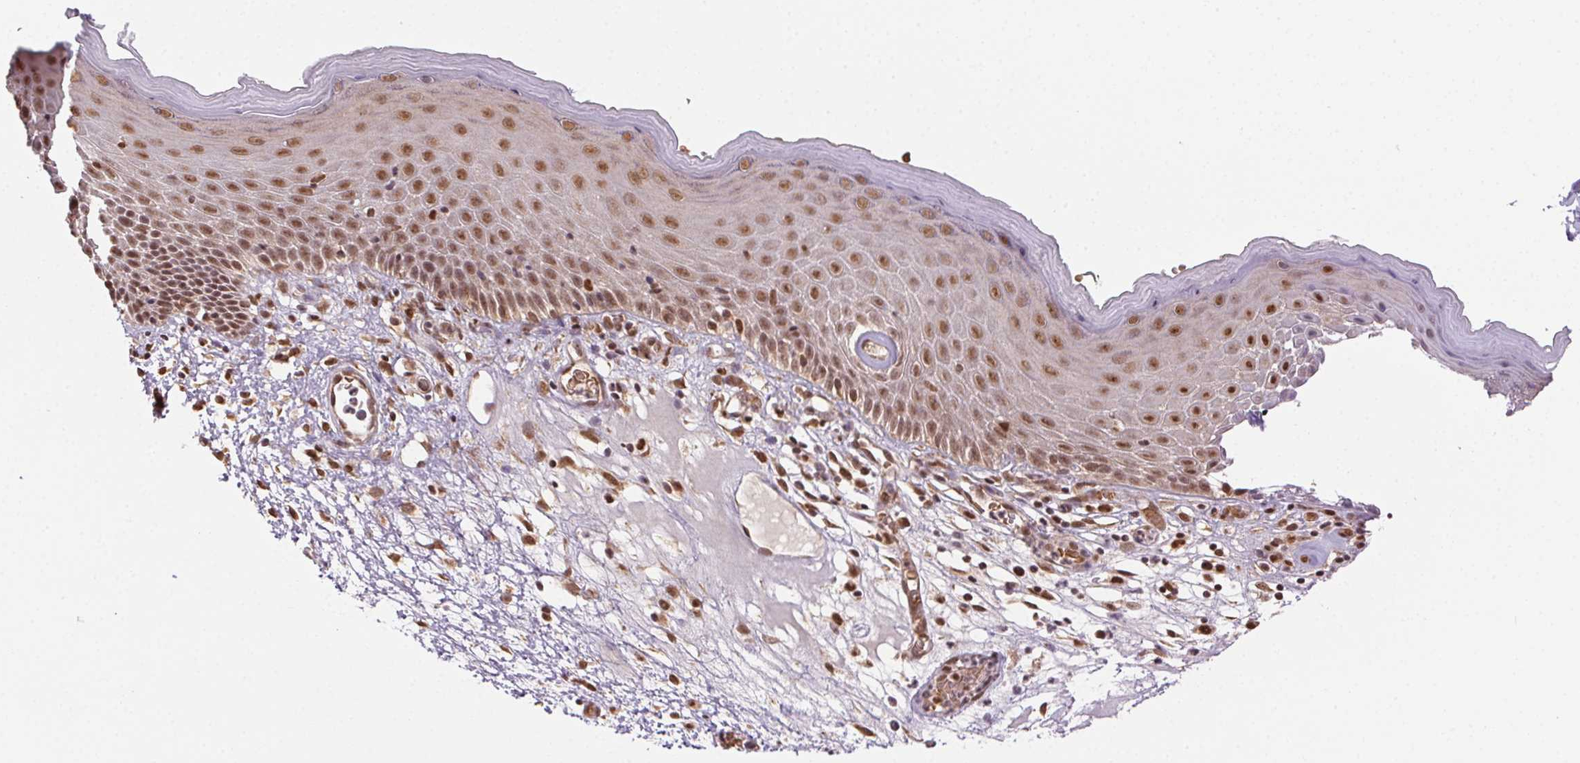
{"staining": {"intensity": "moderate", "quantity": ">75%", "location": "nuclear"}, "tissue": "skin", "cell_type": "Epidermal cells", "image_type": "normal", "snomed": [{"axis": "morphology", "description": "Normal tissue, NOS"}, {"axis": "topography", "description": "Vulva"}], "caption": "Moderate nuclear staining is appreciated in about >75% of epidermal cells in unremarkable skin.", "gene": "TREML4", "patient": {"sex": "female", "age": 68}}